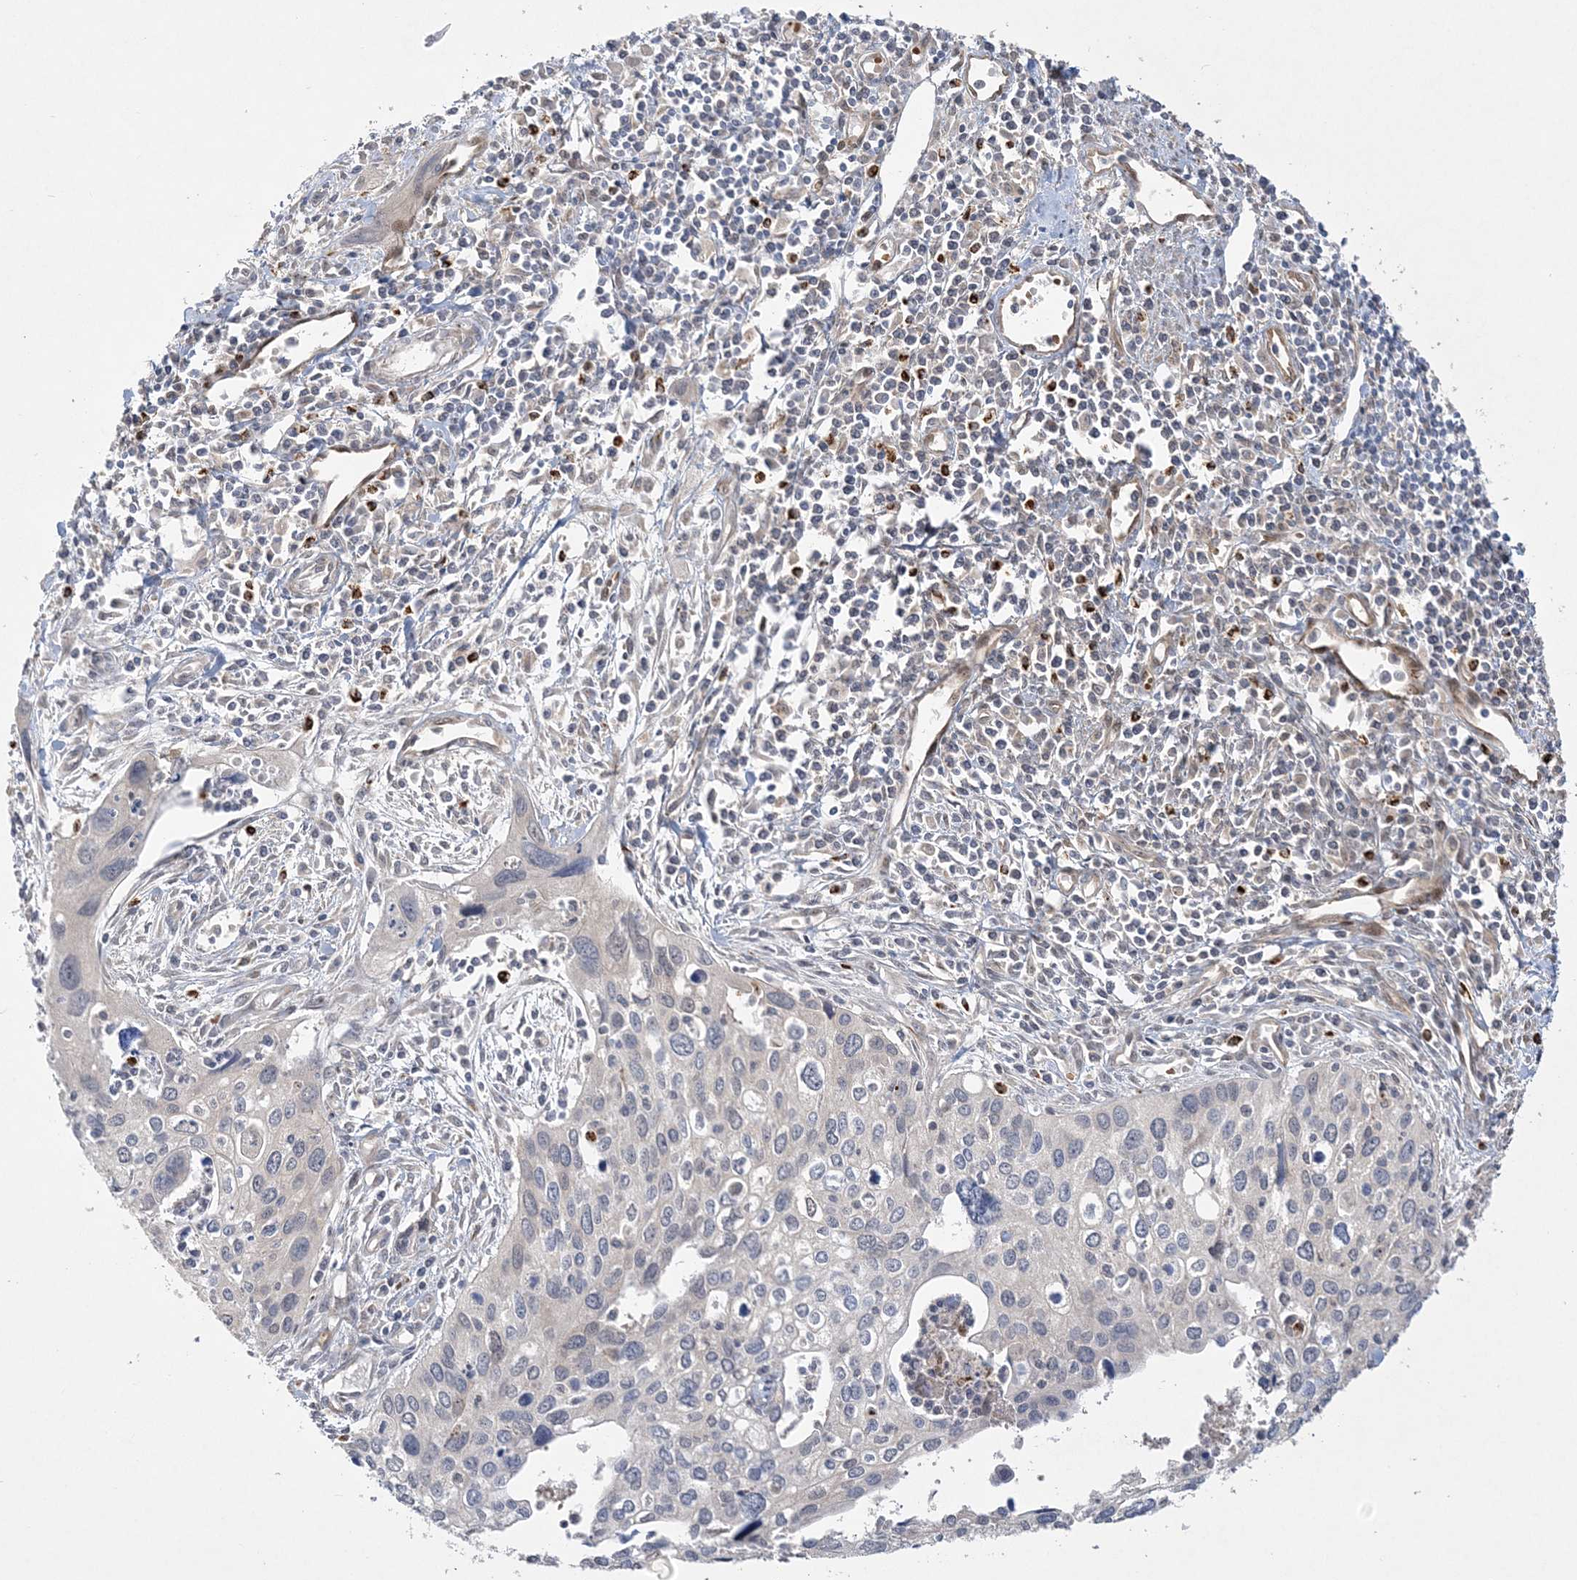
{"staining": {"intensity": "negative", "quantity": "none", "location": "none"}, "tissue": "cervical cancer", "cell_type": "Tumor cells", "image_type": "cancer", "snomed": [{"axis": "morphology", "description": "Squamous cell carcinoma, NOS"}, {"axis": "topography", "description": "Cervix"}], "caption": "Tumor cells are negative for brown protein staining in cervical cancer.", "gene": "INPP1", "patient": {"sex": "female", "age": 55}}